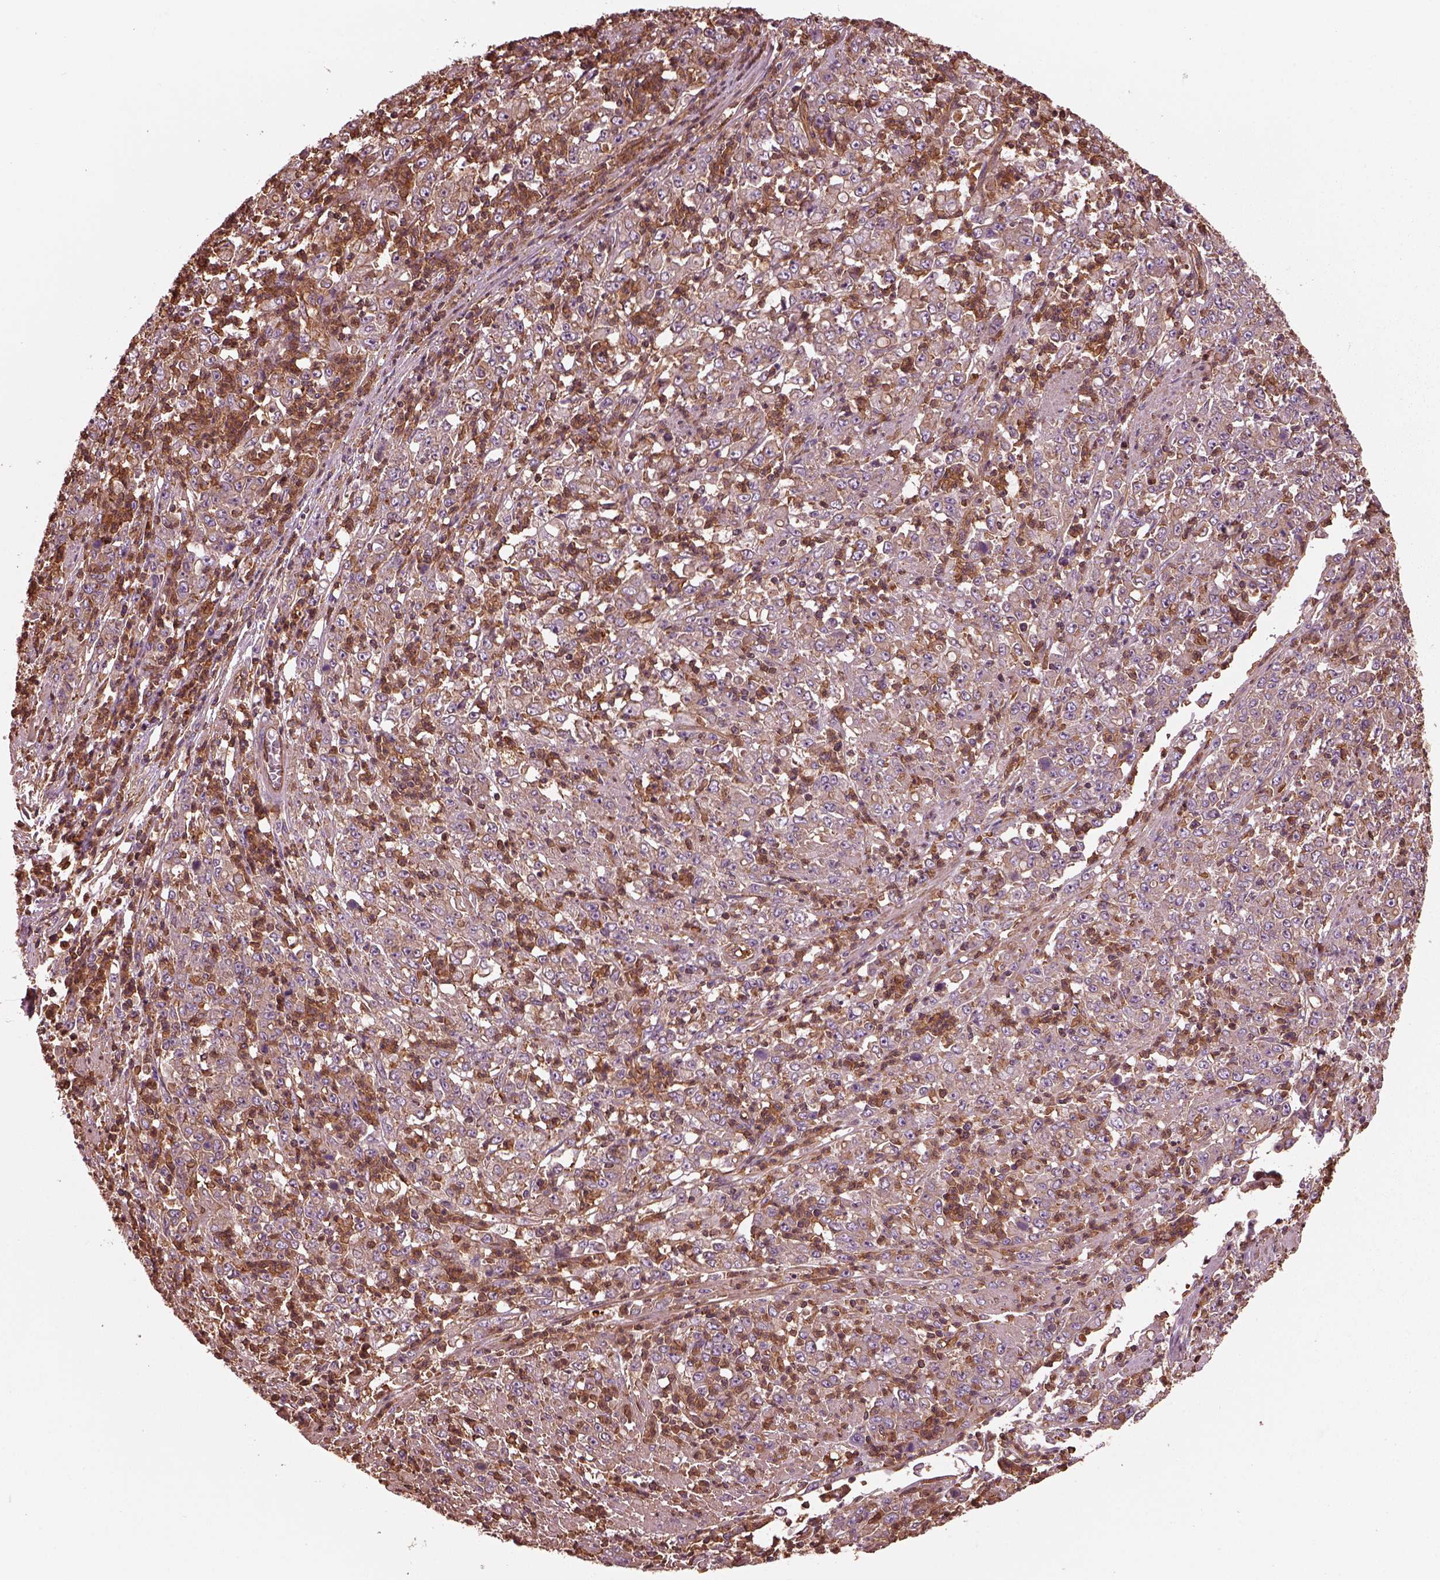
{"staining": {"intensity": "weak", "quantity": ">75%", "location": "cytoplasmic/membranous"}, "tissue": "stomach cancer", "cell_type": "Tumor cells", "image_type": "cancer", "snomed": [{"axis": "morphology", "description": "Adenocarcinoma, NOS"}, {"axis": "topography", "description": "Stomach, lower"}], "caption": "A high-resolution image shows immunohistochemistry staining of adenocarcinoma (stomach), which displays weak cytoplasmic/membranous positivity in approximately >75% of tumor cells.", "gene": "MYL6", "patient": {"sex": "female", "age": 71}}